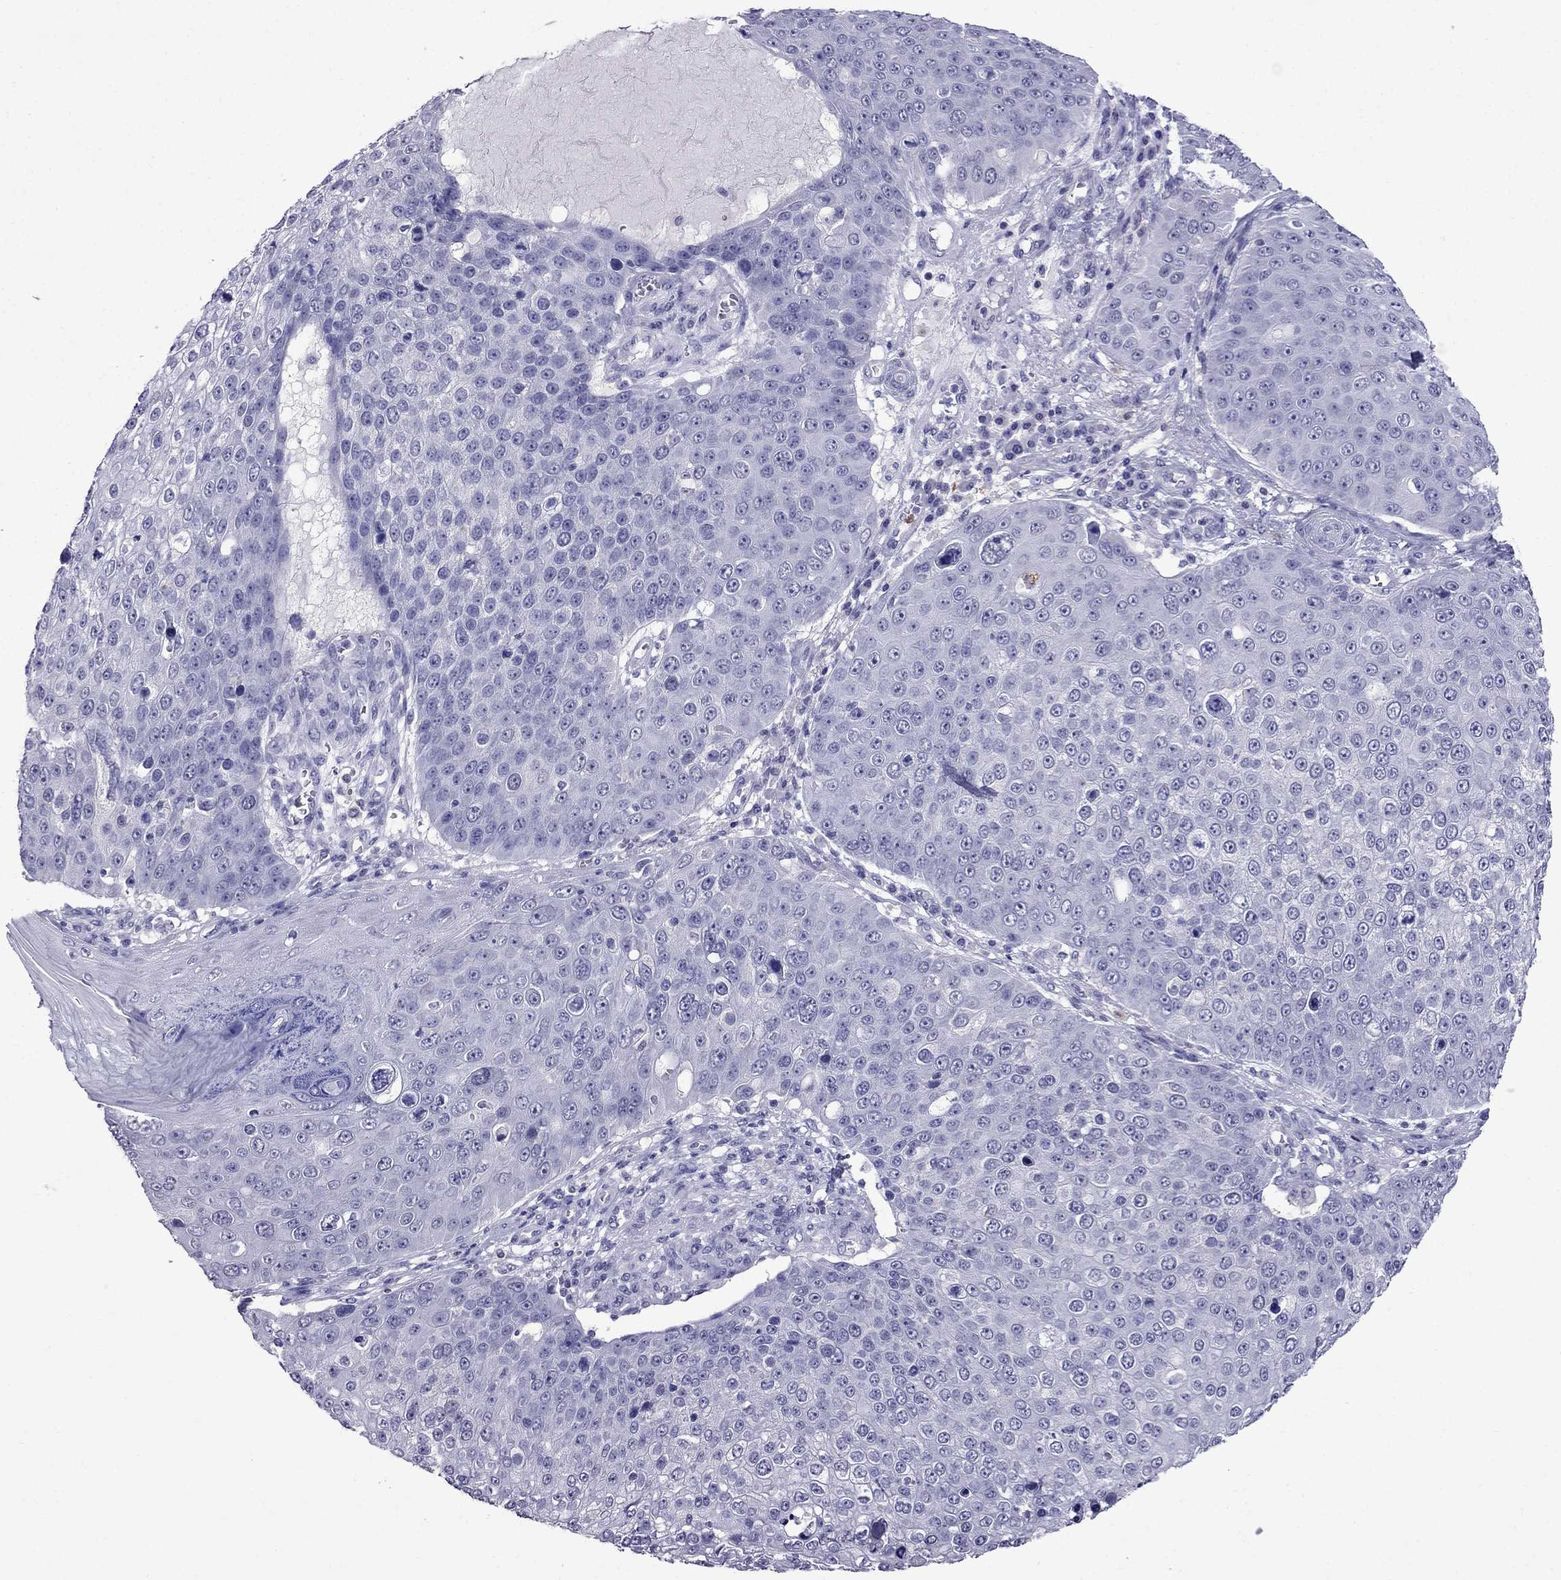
{"staining": {"intensity": "negative", "quantity": "none", "location": "none"}, "tissue": "skin cancer", "cell_type": "Tumor cells", "image_type": "cancer", "snomed": [{"axis": "morphology", "description": "Squamous cell carcinoma, NOS"}, {"axis": "topography", "description": "Skin"}], "caption": "There is no significant positivity in tumor cells of skin cancer (squamous cell carcinoma).", "gene": "OLFM4", "patient": {"sex": "male", "age": 71}}